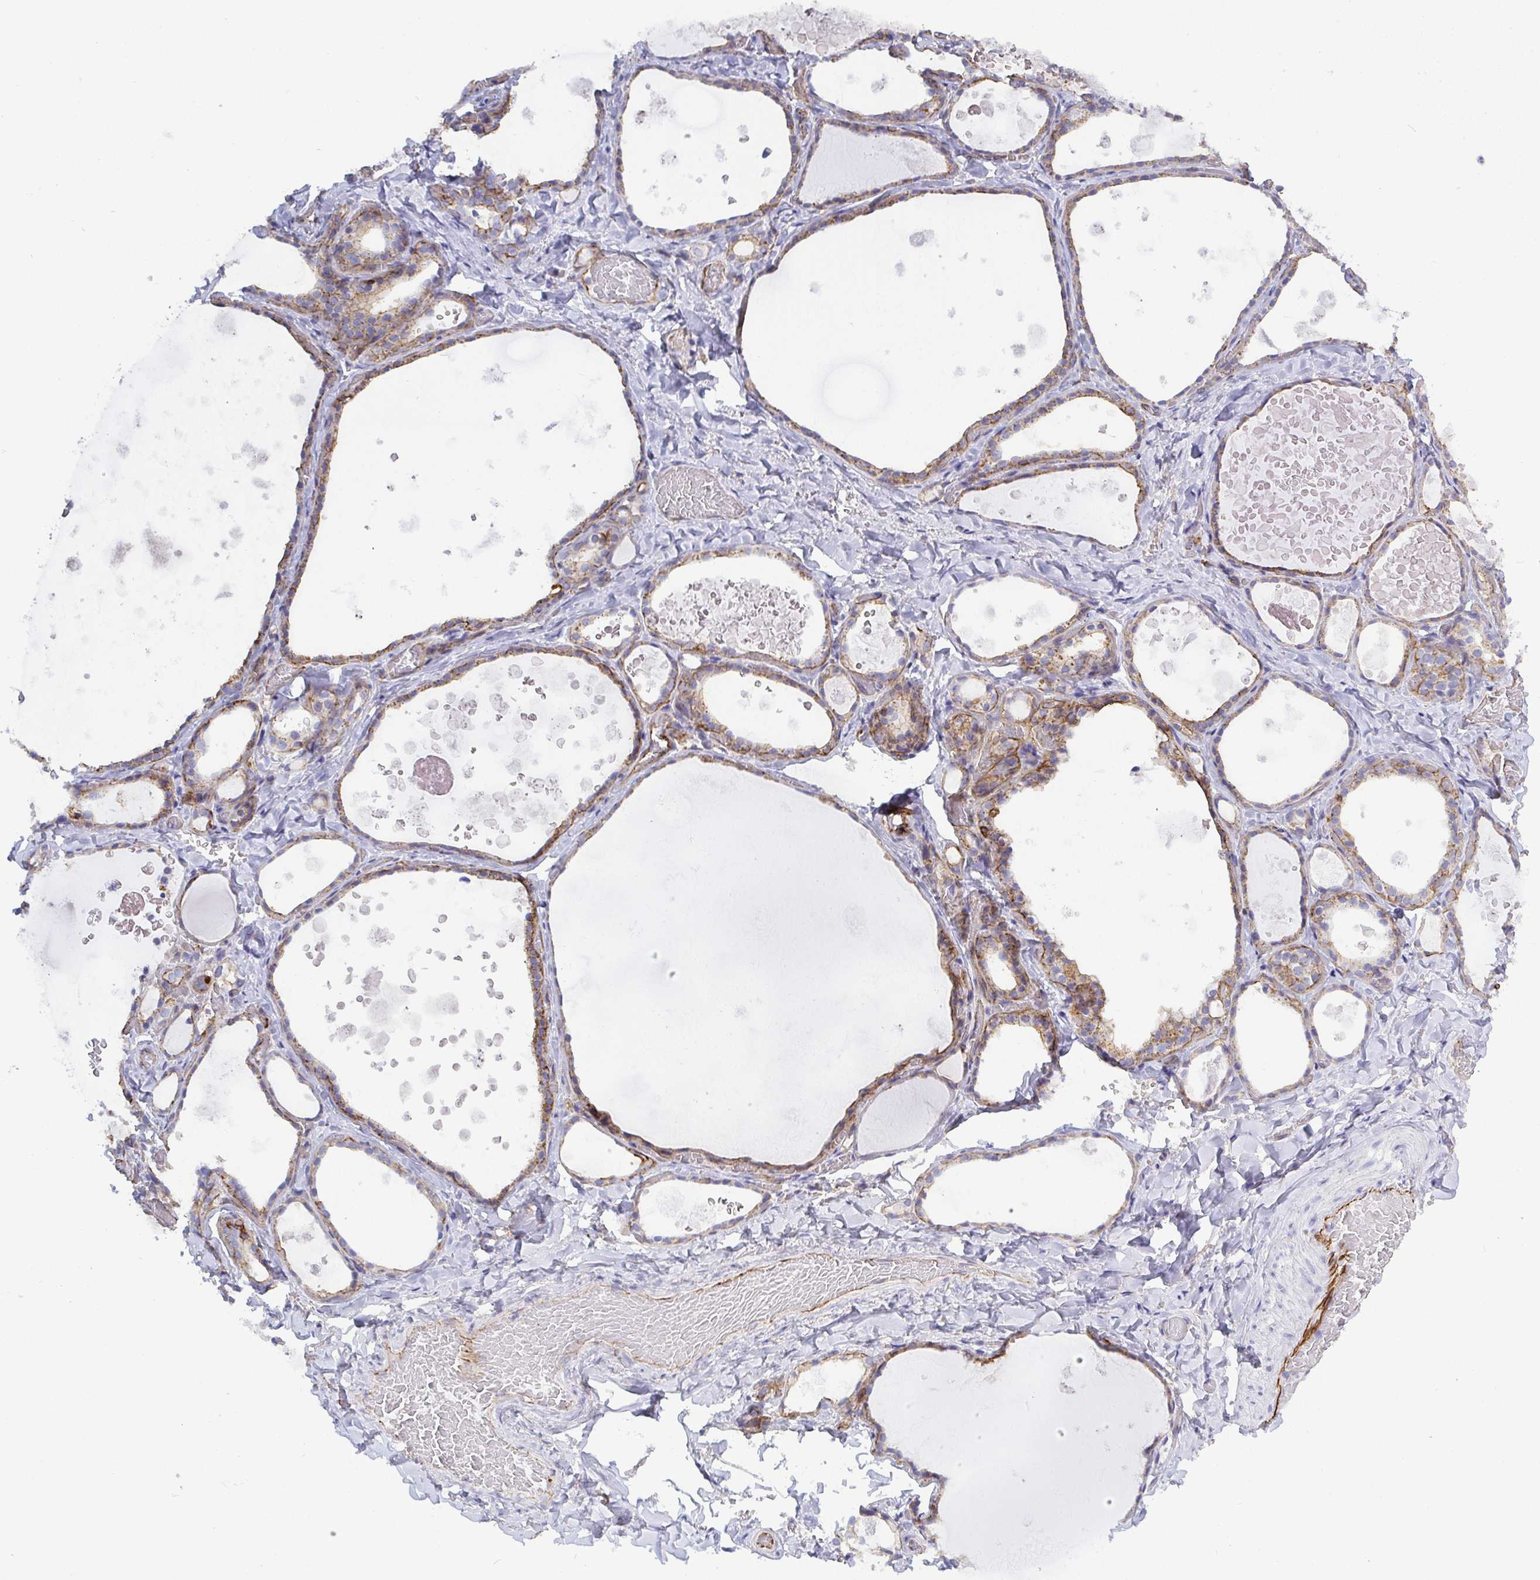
{"staining": {"intensity": "moderate", "quantity": "25%-75%", "location": "cytoplasmic/membranous"}, "tissue": "thyroid gland", "cell_type": "Glandular cells", "image_type": "normal", "snomed": [{"axis": "morphology", "description": "Normal tissue, NOS"}, {"axis": "topography", "description": "Thyroid gland"}], "caption": "Immunohistochemical staining of normal thyroid gland exhibits 25%-75% levels of moderate cytoplasmic/membranous protein positivity in about 25%-75% of glandular cells.", "gene": "LIMA1", "patient": {"sex": "female", "age": 56}}